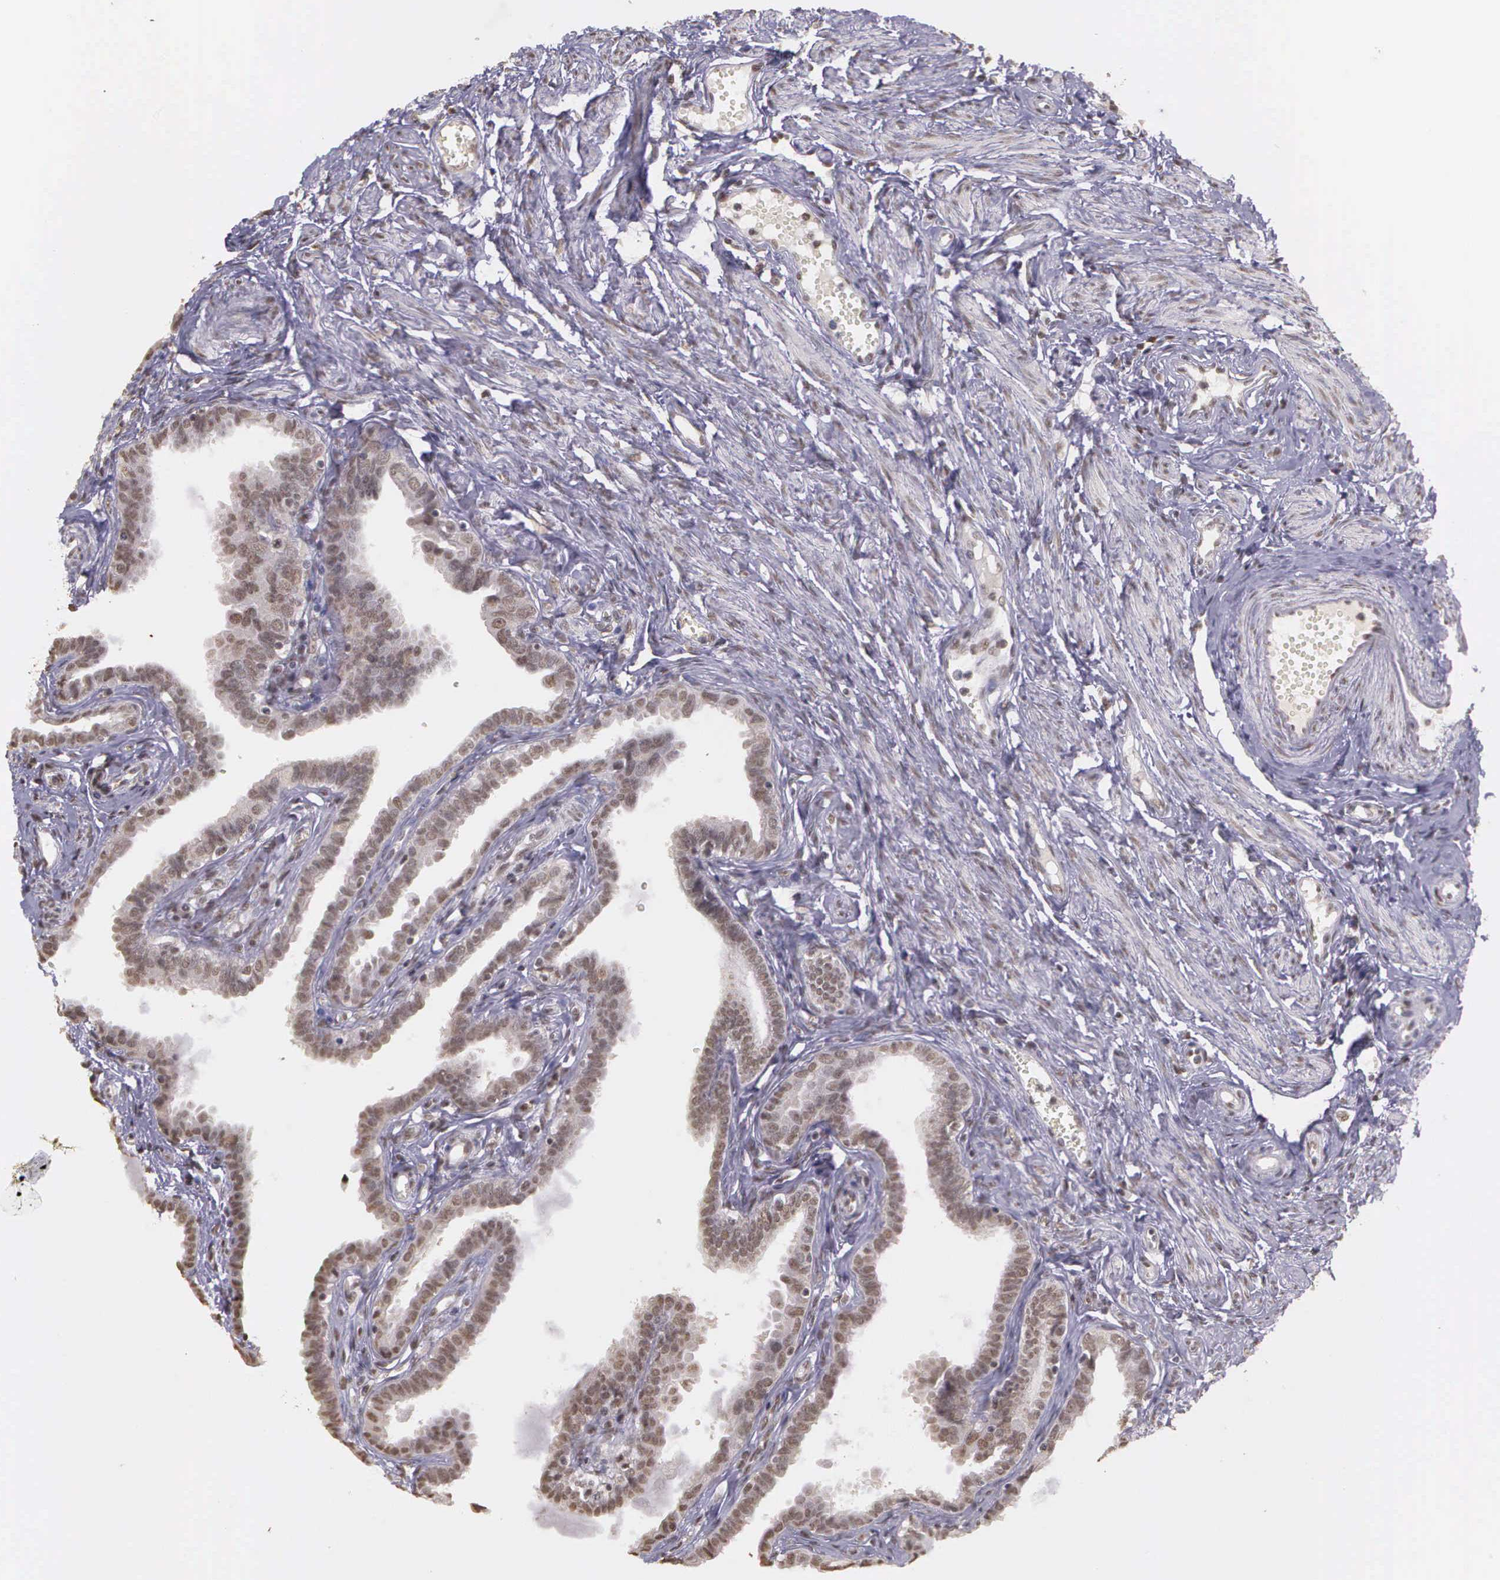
{"staining": {"intensity": "weak", "quantity": ">75%", "location": "nuclear"}, "tissue": "fallopian tube", "cell_type": "Glandular cells", "image_type": "normal", "snomed": [{"axis": "morphology", "description": "Normal tissue, NOS"}, {"axis": "topography", "description": "Fallopian tube"}], "caption": "An IHC image of benign tissue is shown. Protein staining in brown shows weak nuclear positivity in fallopian tube within glandular cells. Ihc stains the protein in brown and the nuclei are stained blue.", "gene": "ARMCX5", "patient": {"sex": "female", "age": 67}}